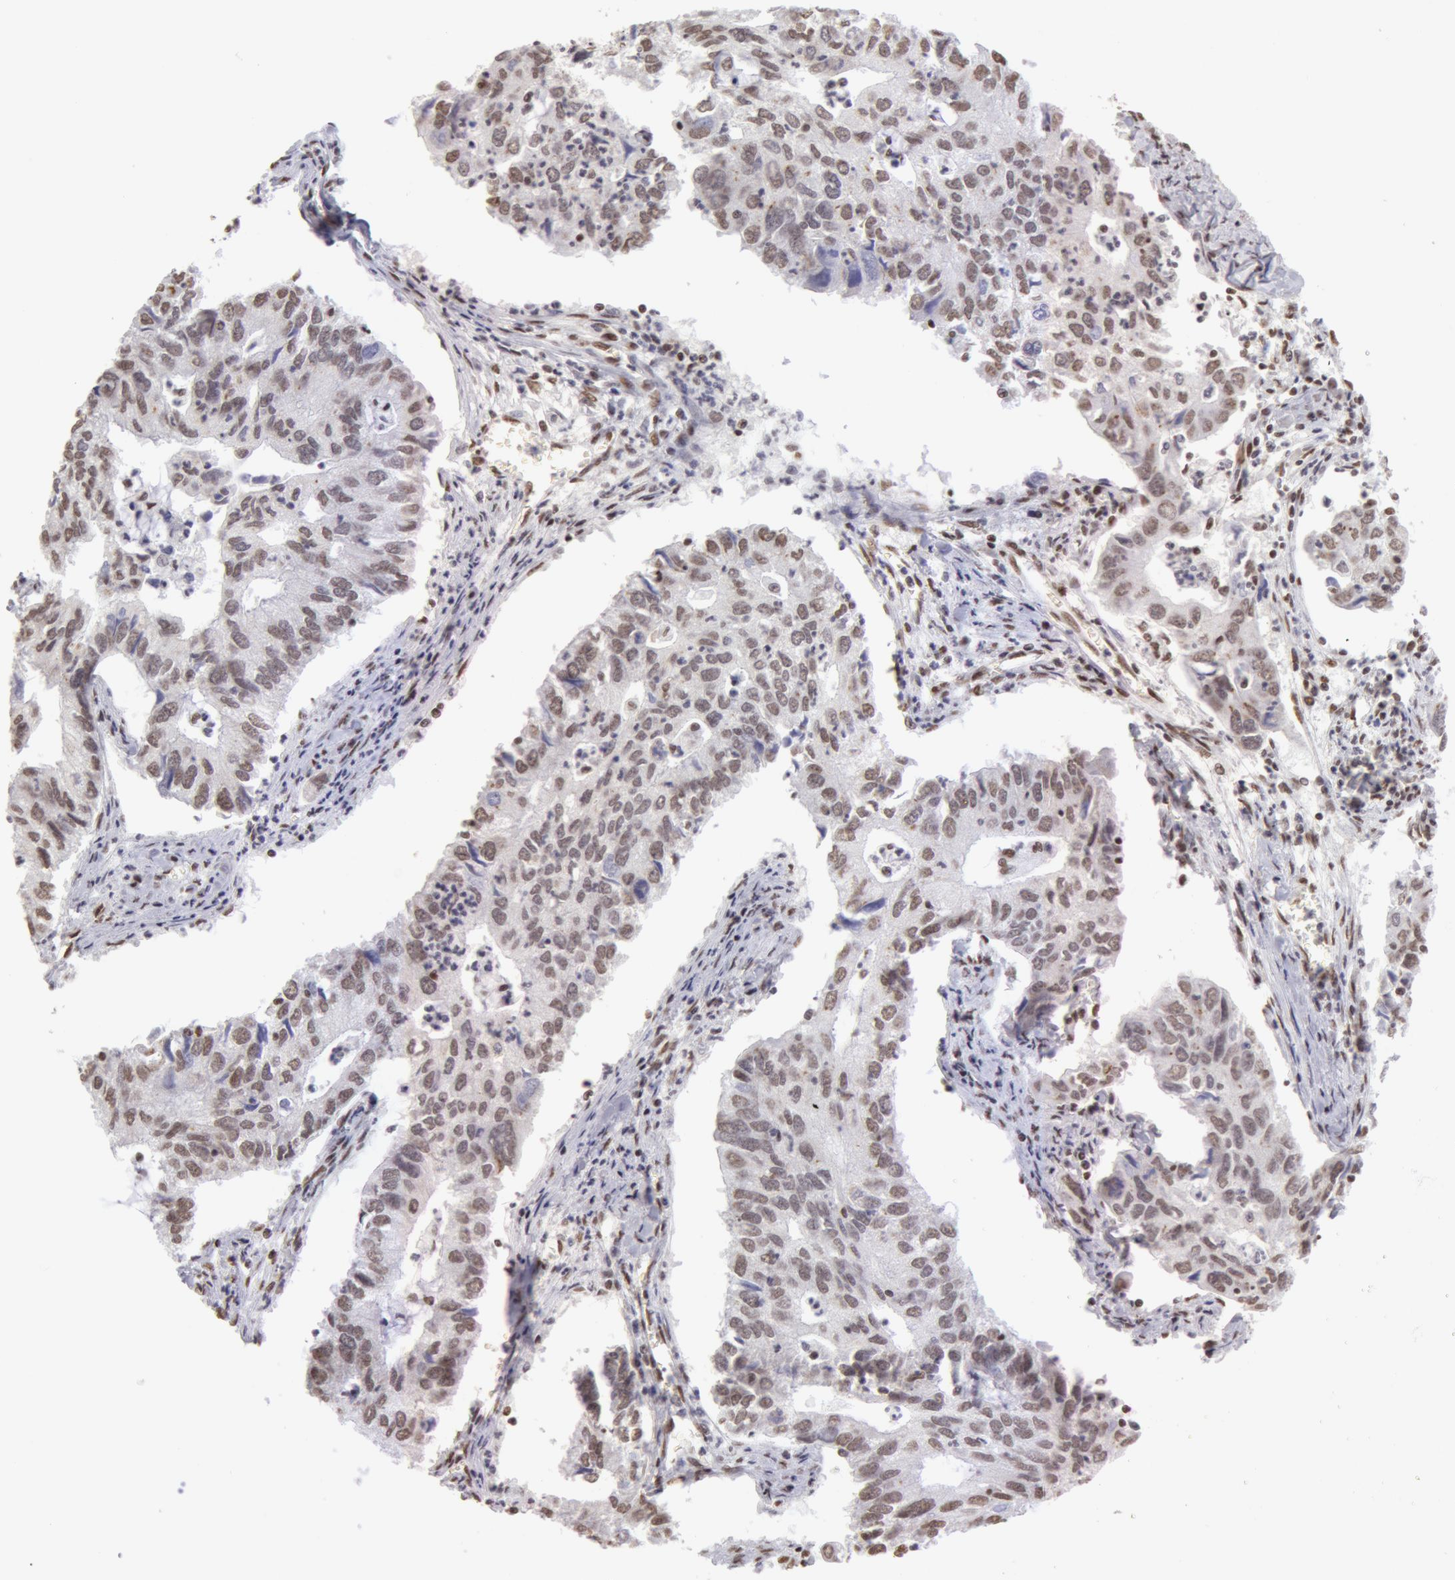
{"staining": {"intensity": "weak", "quantity": "25%-75%", "location": "nuclear"}, "tissue": "lung cancer", "cell_type": "Tumor cells", "image_type": "cancer", "snomed": [{"axis": "morphology", "description": "Adenocarcinoma, NOS"}, {"axis": "topography", "description": "Lung"}], "caption": "Lung adenocarcinoma stained with immunohistochemistry (IHC) shows weak nuclear expression in about 25%-75% of tumor cells. (DAB (3,3'-diaminobenzidine) IHC with brightfield microscopy, high magnification).", "gene": "VRTN", "patient": {"sex": "male", "age": 48}}